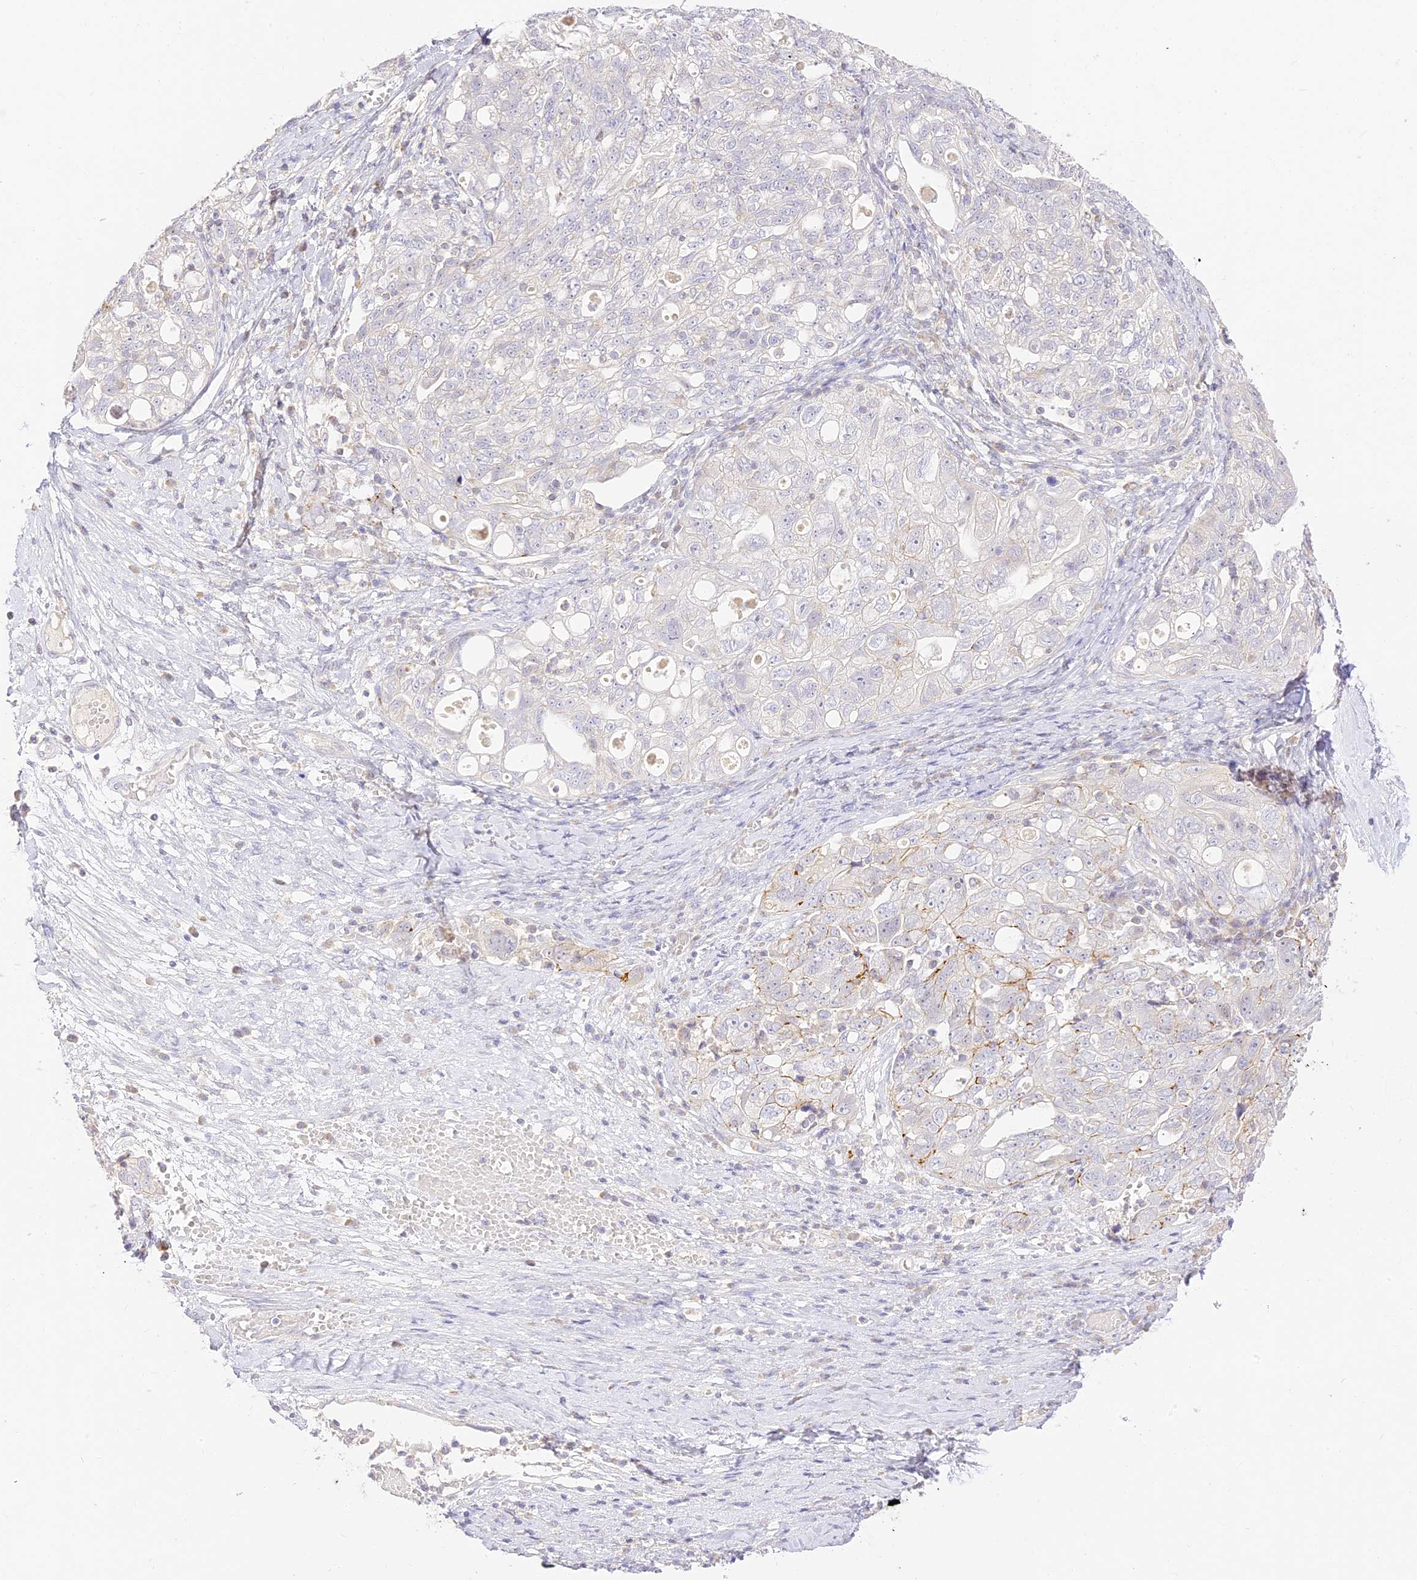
{"staining": {"intensity": "moderate", "quantity": "<25%", "location": "cytoplasmic/membranous"}, "tissue": "ovarian cancer", "cell_type": "Tumor cells", "image_type": "cancer", "snomed": [{"axis": "morphology", "description": "Carcinoma, NOS"}, {"axis": "morphology", "description": "Cystadenocarcinoma, serous, NOS"}, {"axis": "topography", "description": "Ovary"}], "caption": "Human ovarian cancer (serous cystadenocarcinoma) stained with a protein marker shows moderate staining in tumor cells.", "gene": "LRRC15", "patient": {"sex": "female", "age": 69}}